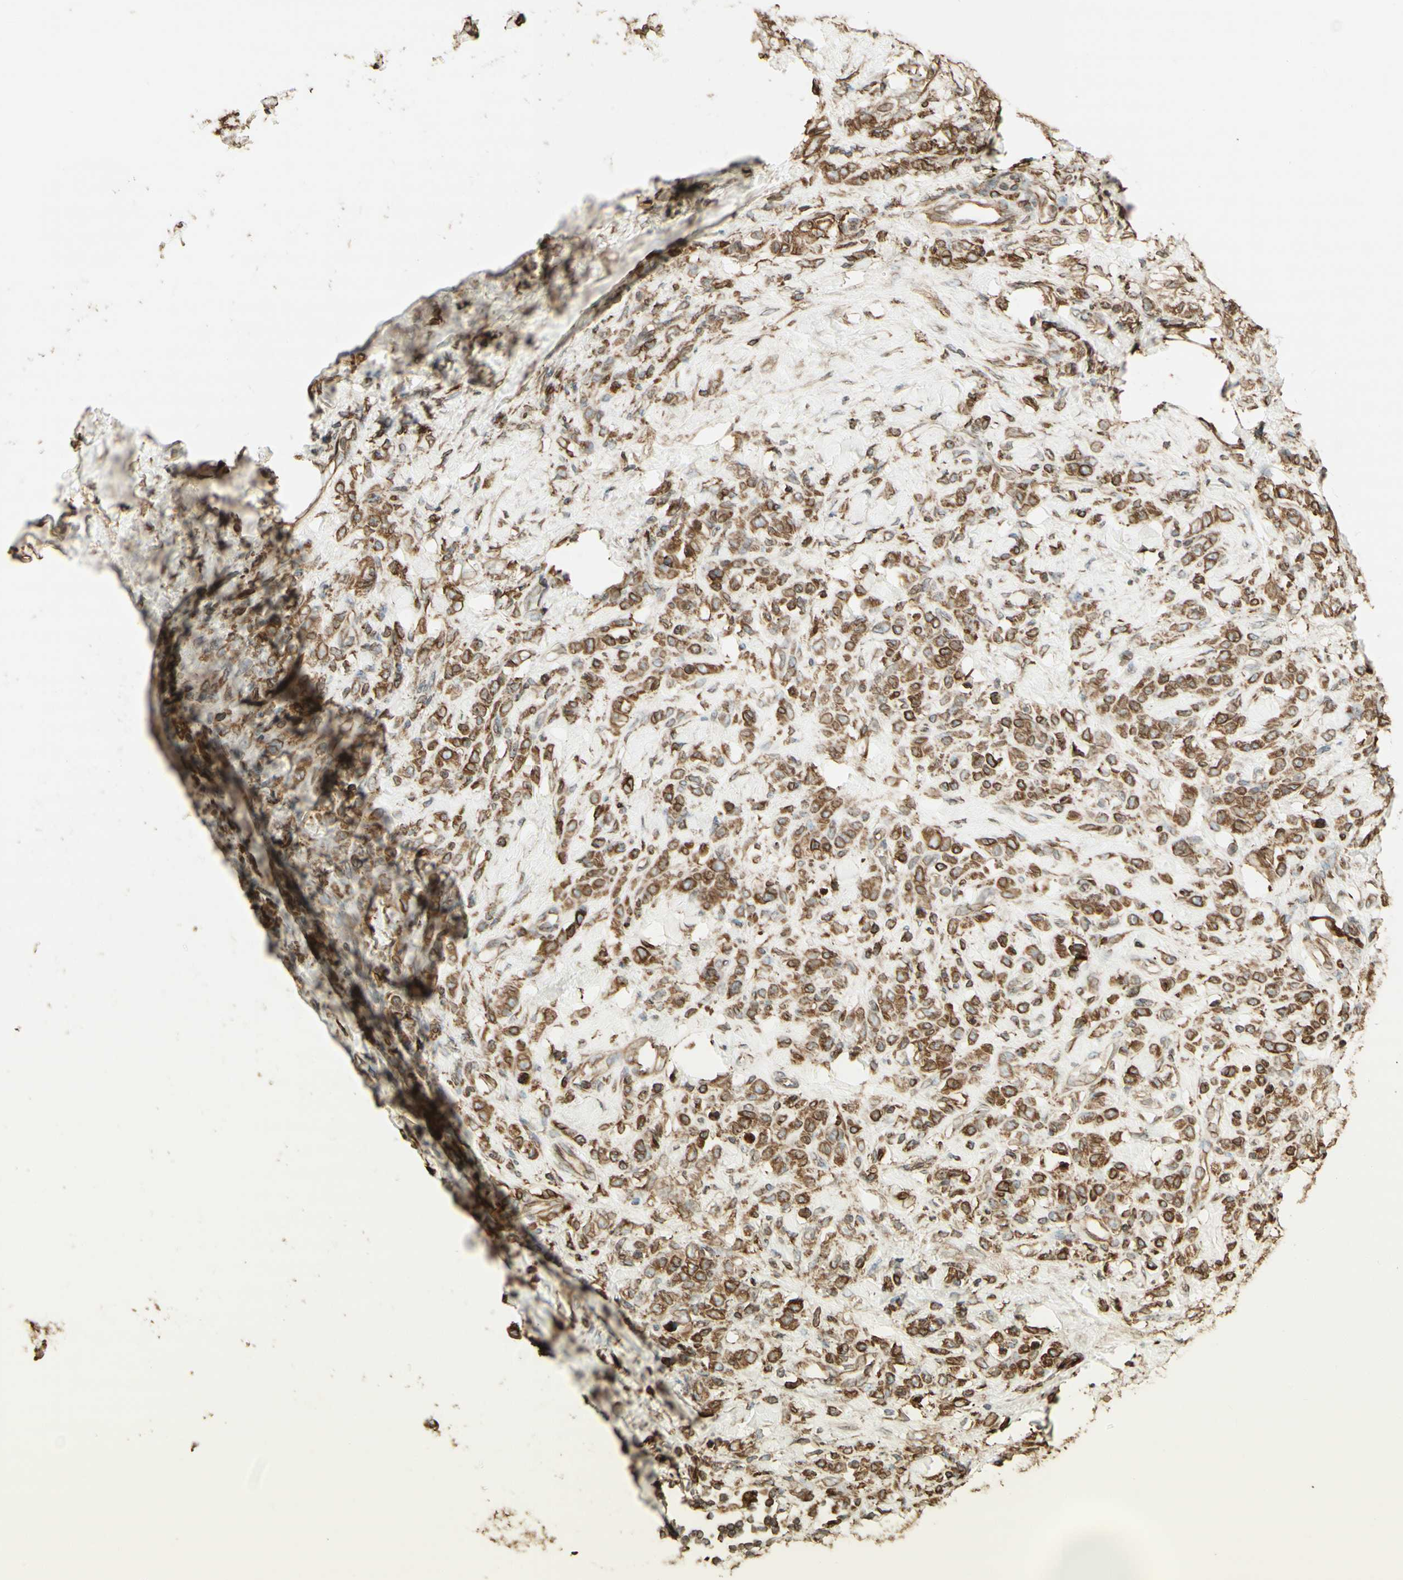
{"staining": {"intensity": "moderate", "quantity": ">75%", "location": "cytoplasmic/membranous"}, "tissue": "stomach cancer", "cell_type": "Tumor cells", "image_type": "cancer", "snomed": [{"axis": "morphology", "description": "Adenocarcinoma, NOS"}, {"axis": "topography", "description": "Stomach"}], "caption": "Stomach cancer (adenocarcinoma) stained with a brown dye demonstrates moderate cytoplasmic/membranous positive positivity in about >75% of tumor cells.", "gene": "CANX", "patient": {"sex": "male", "age": 82}}